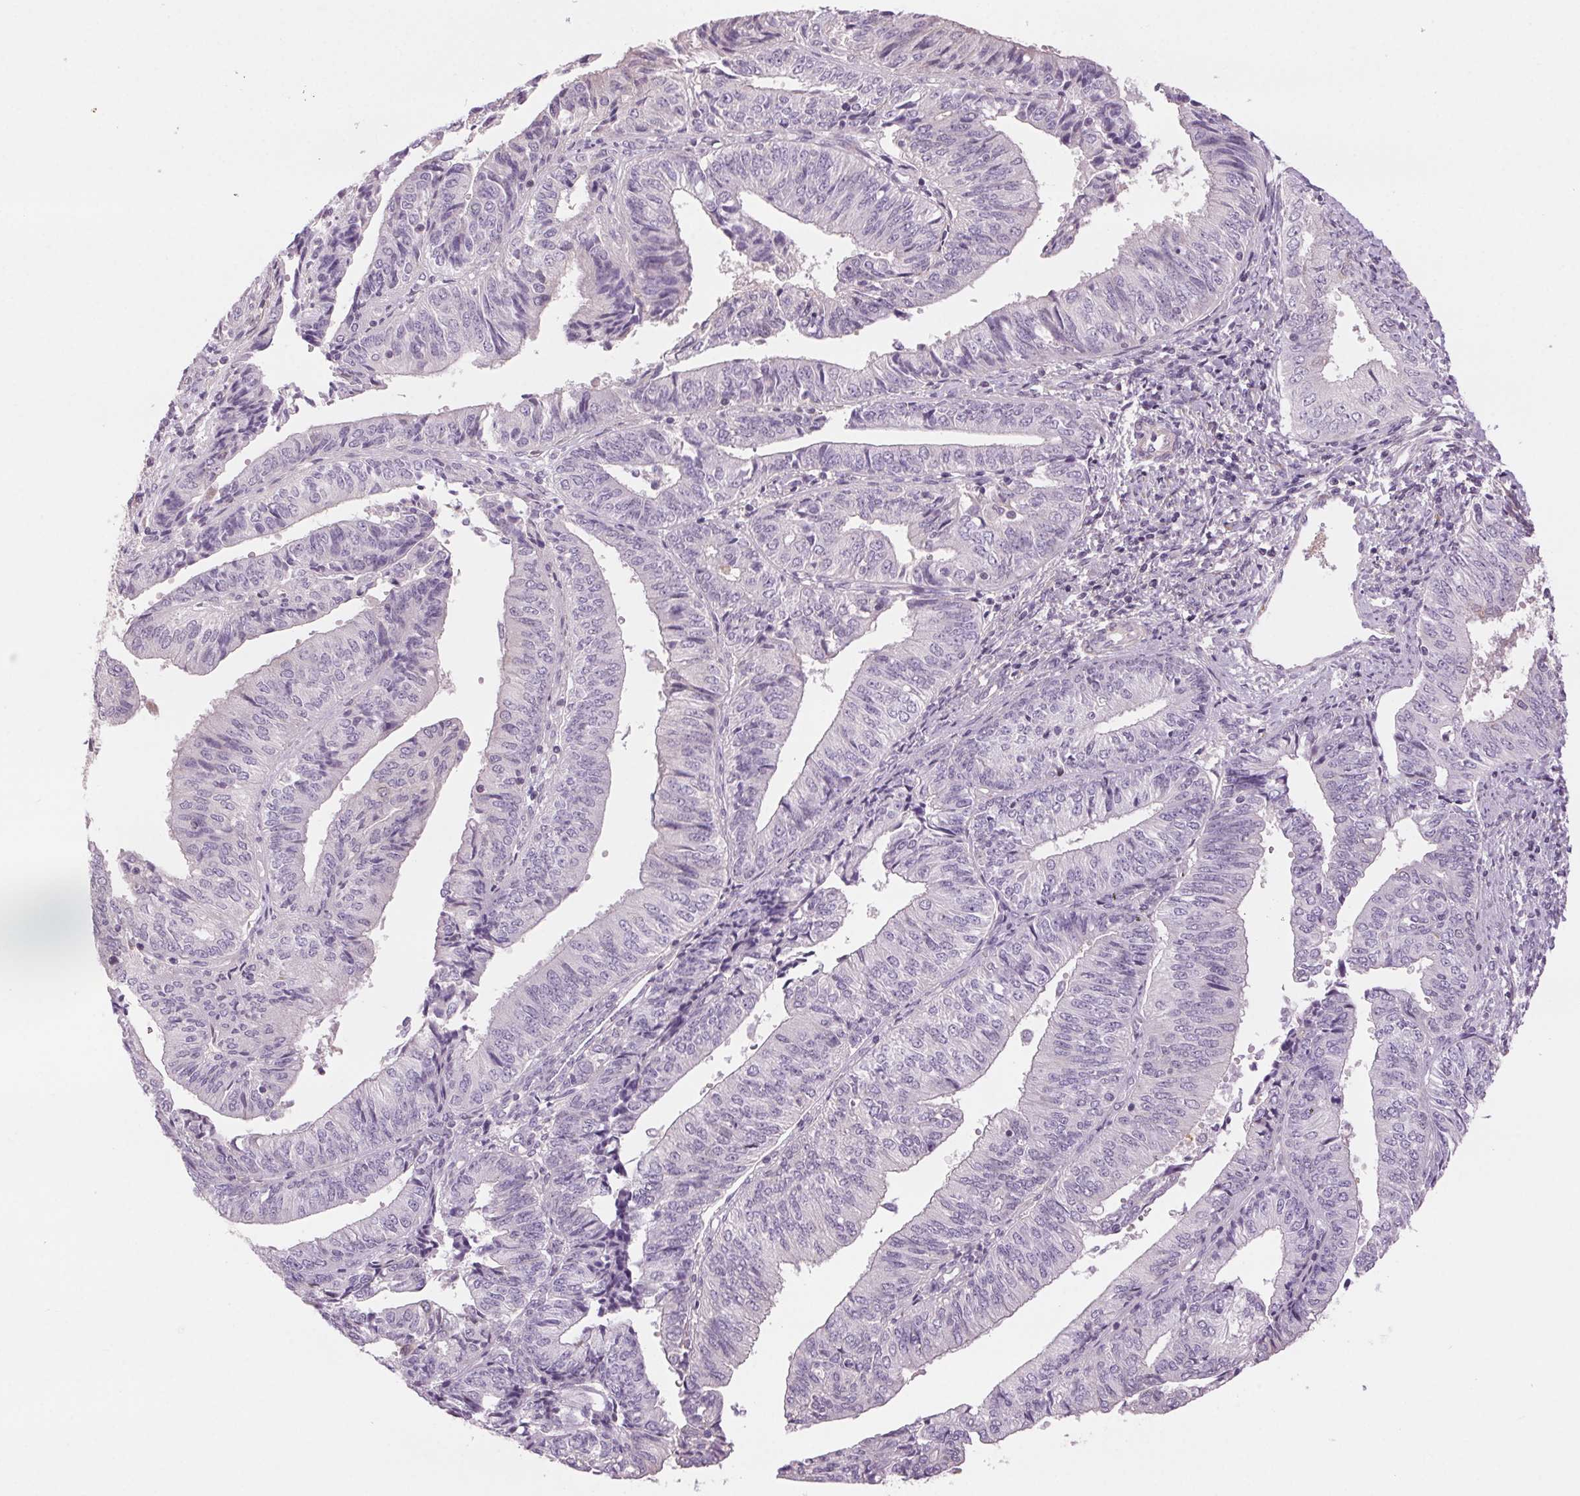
{"staining": {"intensity": "negative", "quantity": "none", "location": "none"}, "tissue": "endometrial cancer", "cell_type": "Tumor cells", "image_type": "cancer", "snomed": [{"axis": "morphology", "description": "Adenocarcinoma, NOS"}, {"axis": "topography", "description": "Endometrium"}], "caption": "Protein analysis of adenocarcinoma (endometrial) shows no significant staining in tumor cells.", "gene": "HHLA2", "patient": {"sex": "female", "age": 58}}